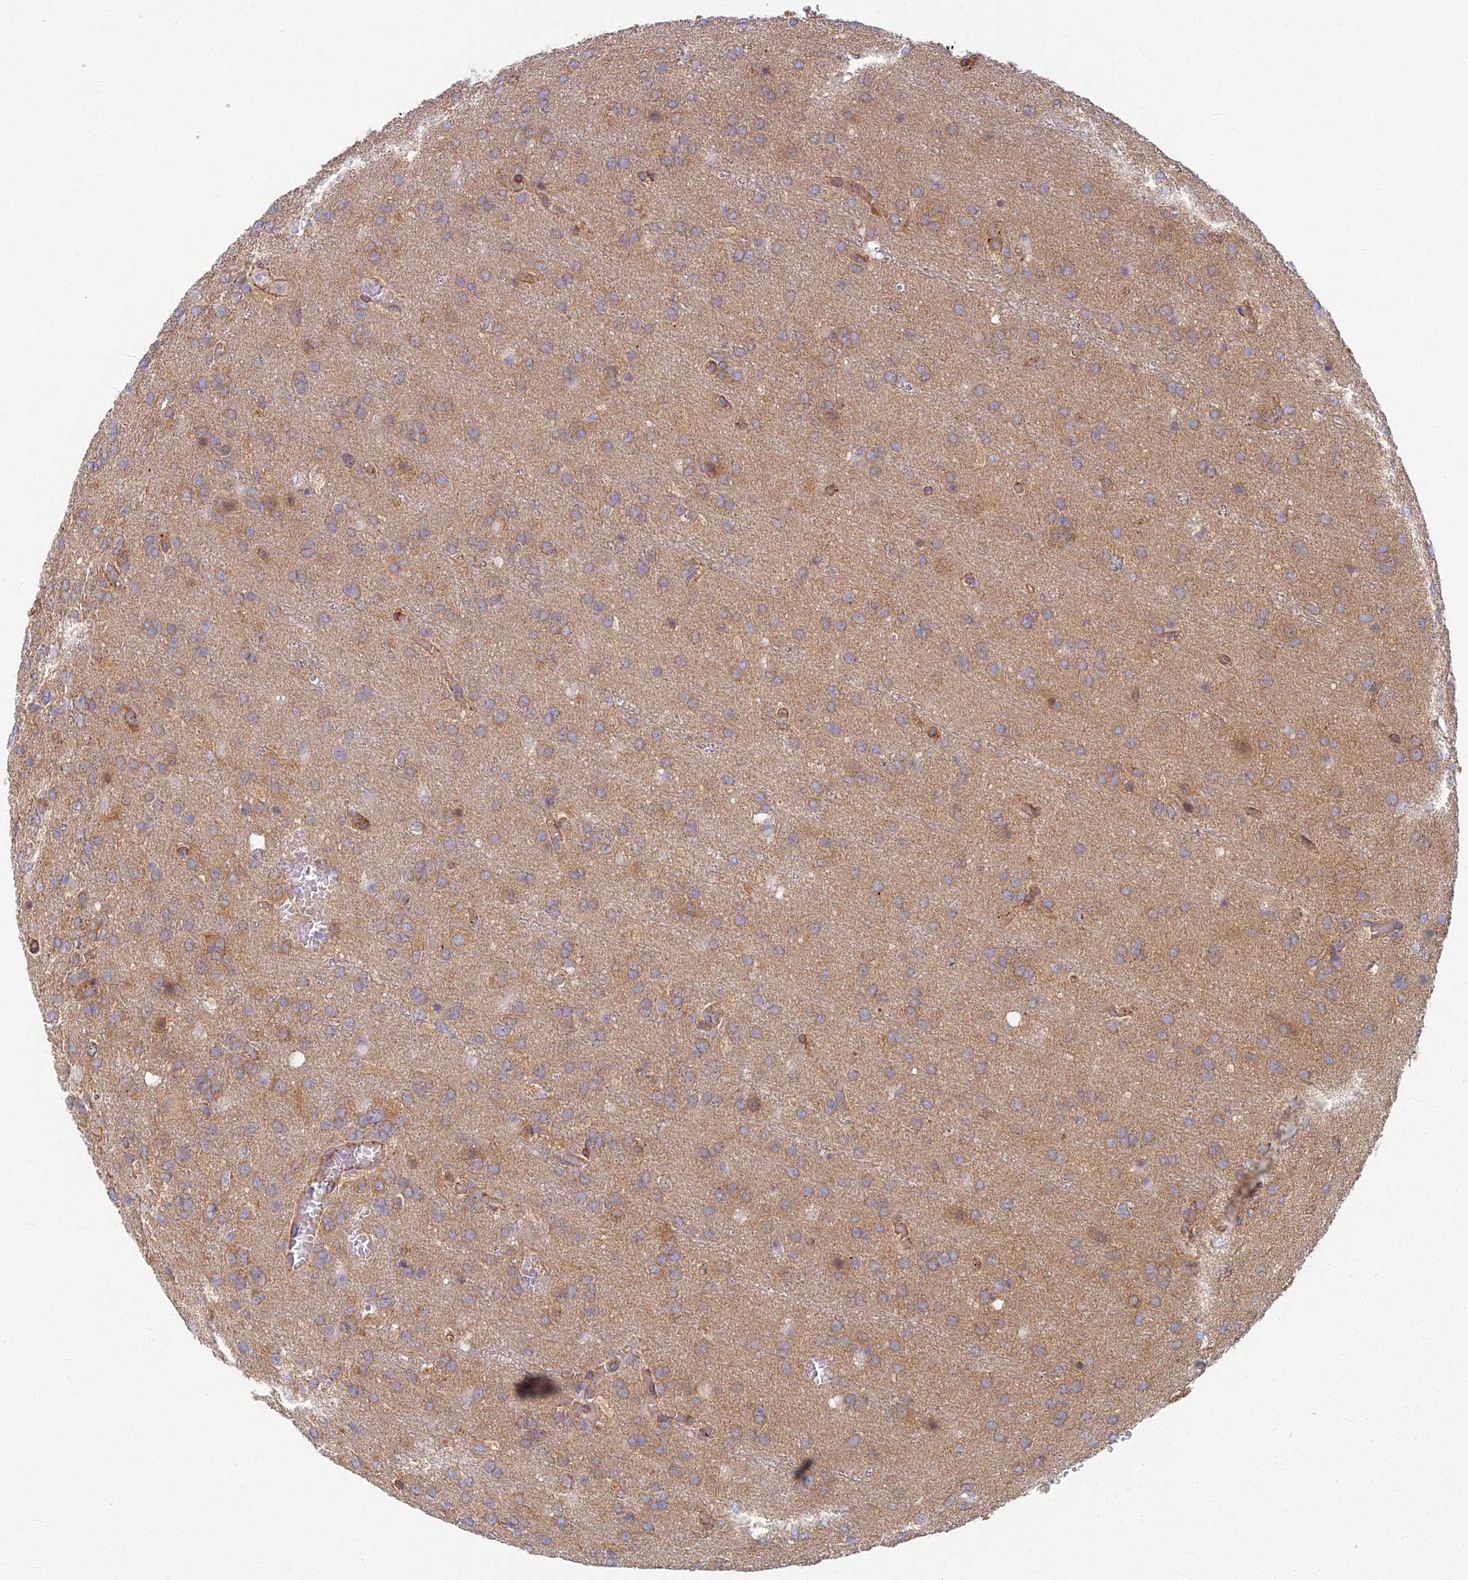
{"staining": {"intensity": "moderate", "quantity": ">75%", "location": "cytoplasmic/membranous"}, "tissue": "glioma", "cell_type": "Tumor cells", "image_type": "cancer", "snomed": [{"axis": "morphology", "description": "Glioma, malignant, High grade"}, {"axis": "topography", "description": "Brain"}], "caption": "Immunohistochemistry image of human glioma stained for a protein (brown), which displays medium levels of moderate cytoplasmic/membranous expression in approximately >75% of tumor cells.", "gene": "RBSN", "patient": {"sex": "female", "age": 74}}